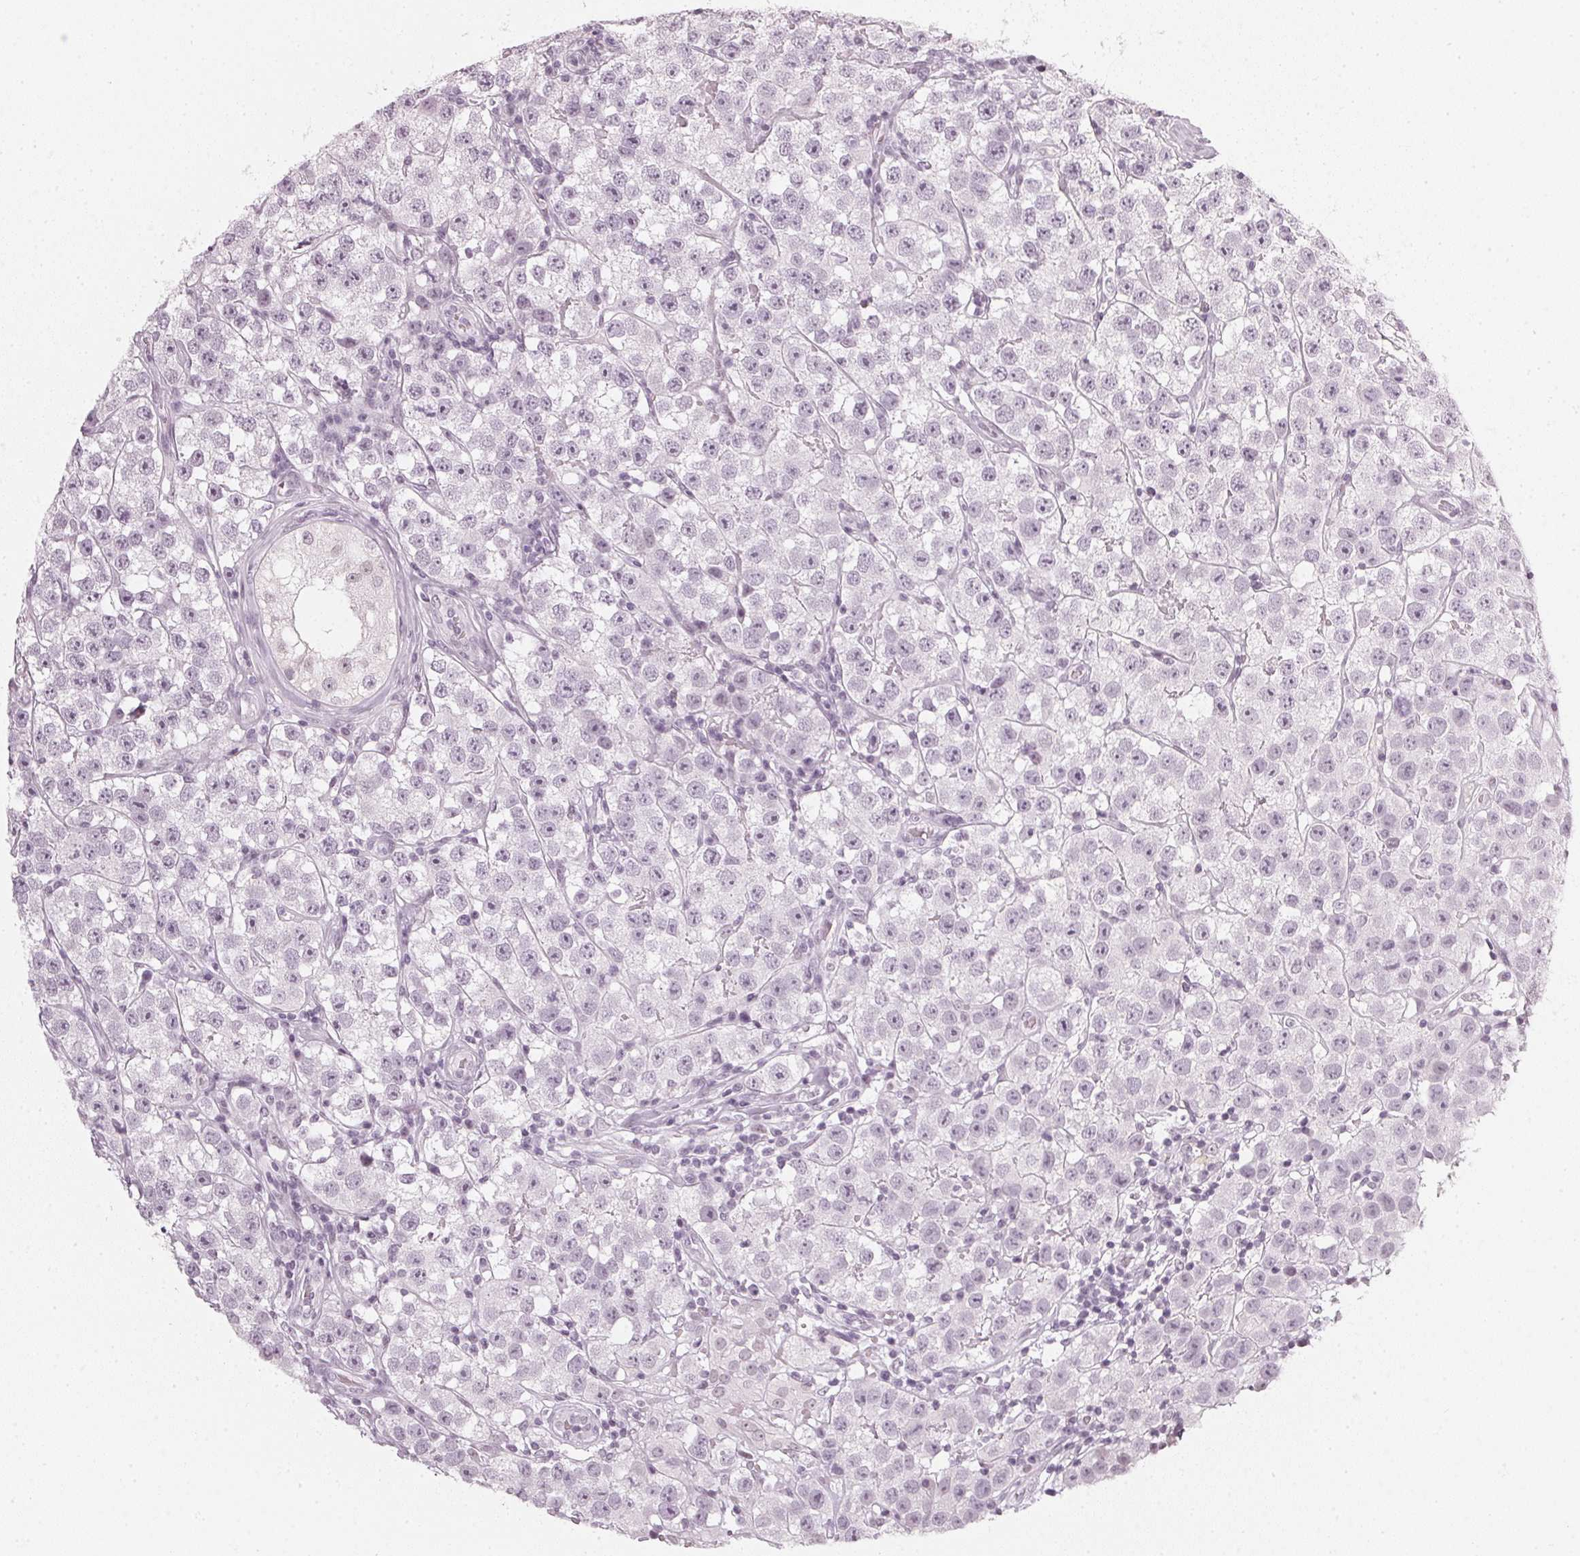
{"staining": {"intensity": "negative", "quantity": "none", "location": "none"}, "tissue": "testis cancer", "cell_type": "Tumor cells", "image_type": "cancer", "snomed": [{"axis": "morphology", "description": "Seminoma, NOS"}, {"axis": "topography", "description": "Testis"}], "caption": "DAB (3,3'-diaminobenzidine) immunohistochemical staining of seminoma (testis) reveals no significant staining in tumor cells.", "gene": "DNAJC6", "patient": {"sex": "male", "age": 34}}